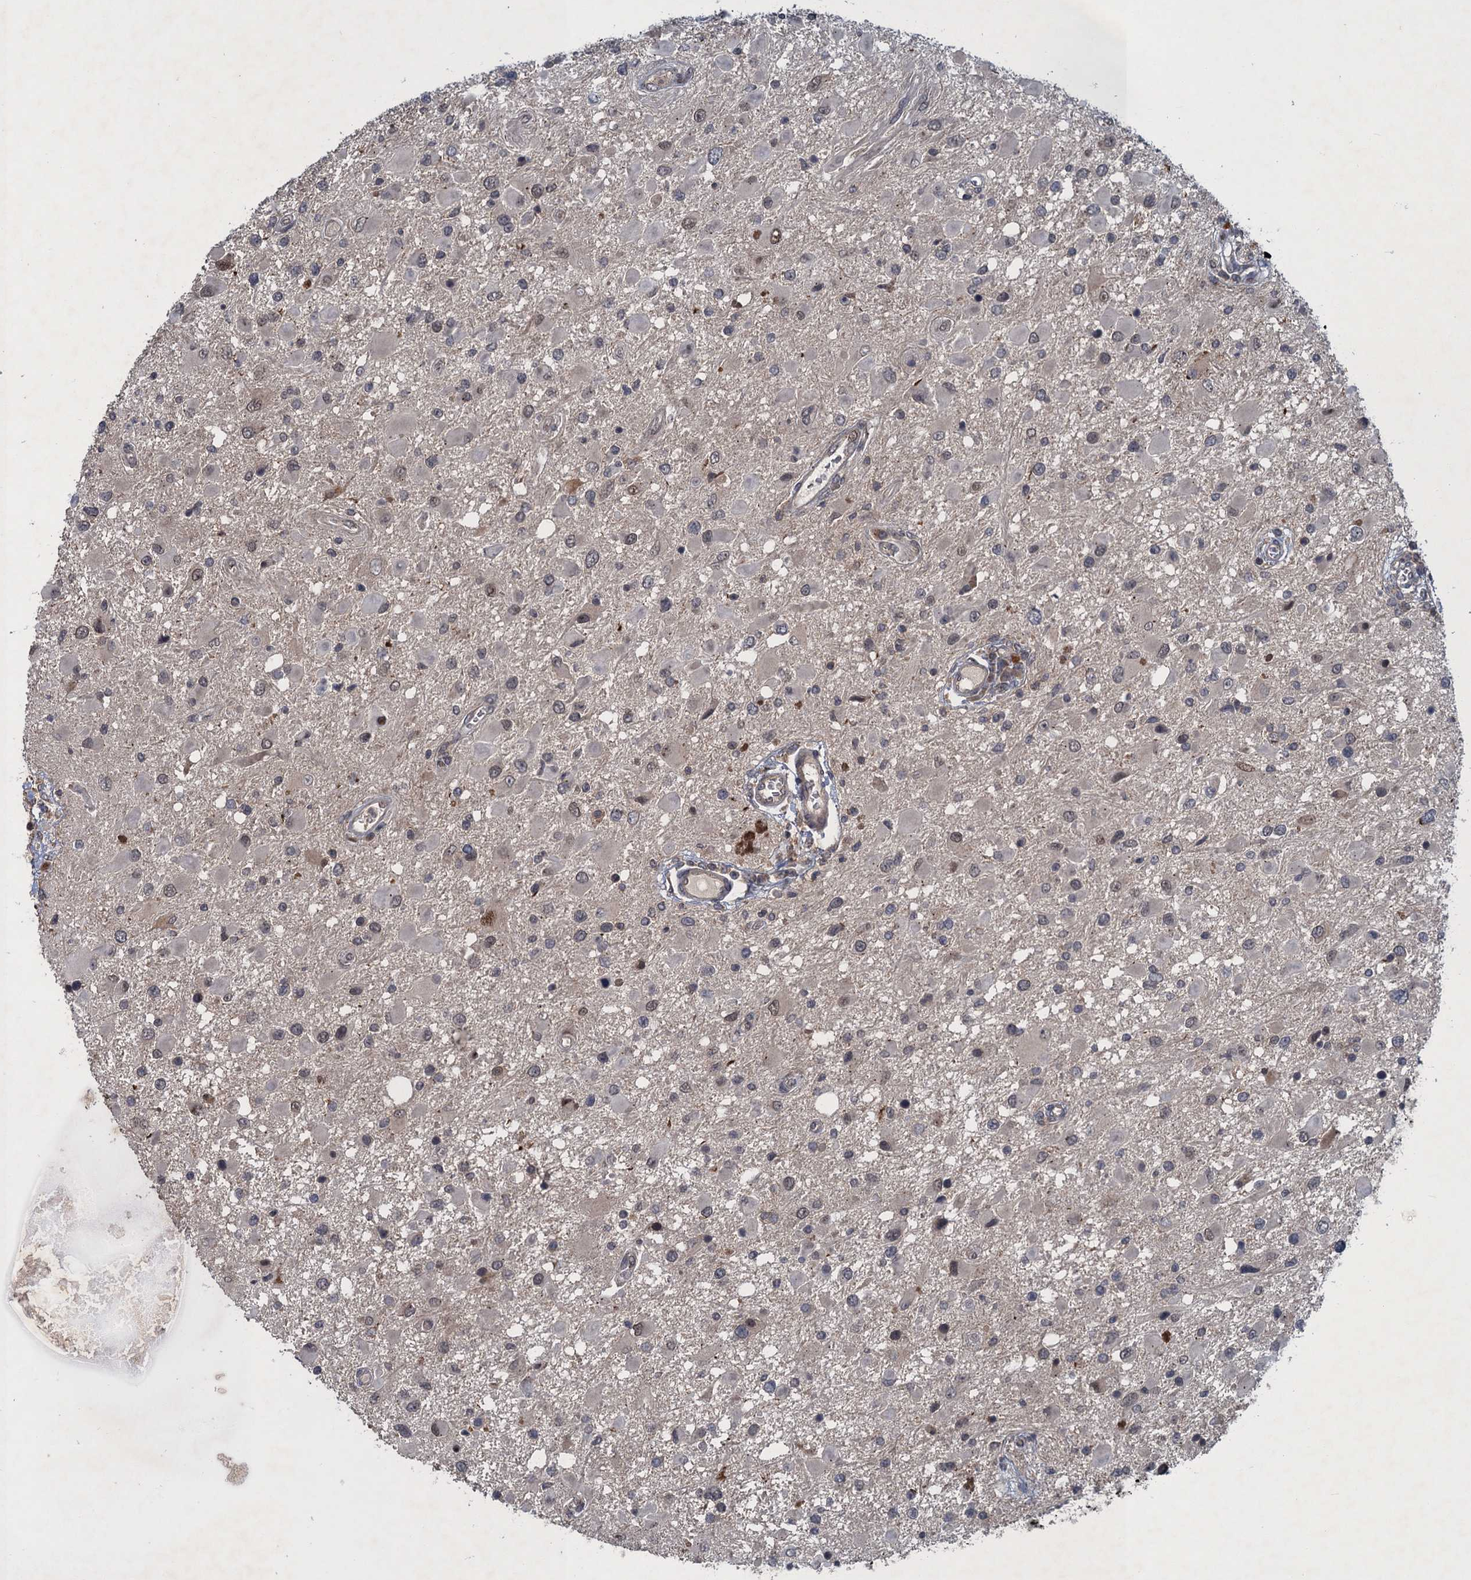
{"staining": {"intensity": "weak", "quantity": "<25%", "location": "nuclear"}, "tissue": "glioma", "cell_type": "Tumor cells", "image_type": "cancer", "snomed": [{"axis": "morphology", "description": "Glioma, malignant, High grade"}, {"axis": "topography", "description": "Brain"}], "caption": "Immunohistochemistry (IHC) micrograph of human glioma stained for a protein (brown), which shows no staining in tumor cells.", "gene": "RNF165", "patient": {"sex": "male", "age": 53}}